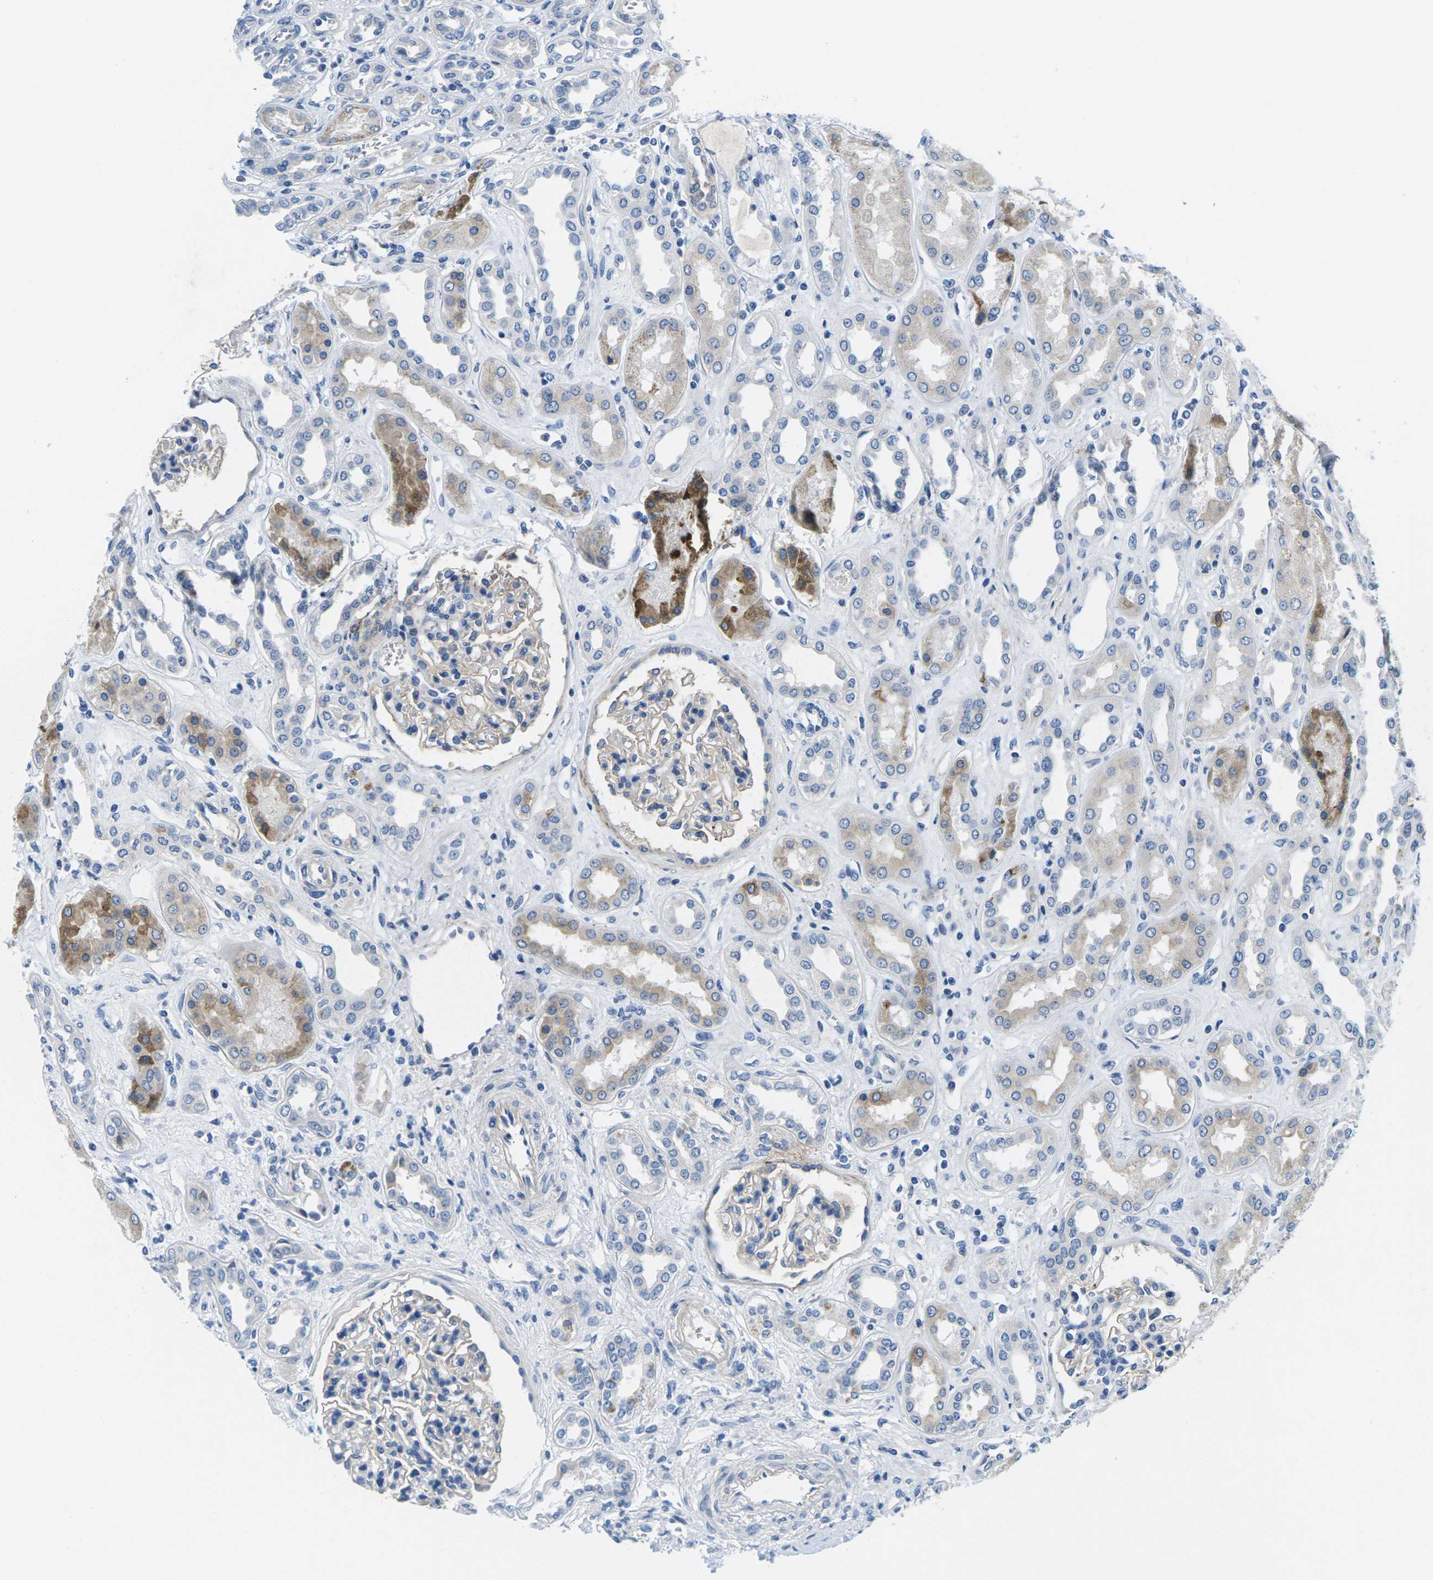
{"staining": {"intensity": "negative", "quantity": "none", "location": "none"}, "tissue": "kidney", "cell_type": "Cells in glomeruli", "image_type": "normal", "snomed": [{"axis": "morphology", "description": "Normal tissue, NOS"}, {"axis": "topography", "description": "Kidney"}], "caption": "A high-resolution photomicrograph shows IHC staining of unremarkable kidney, which demonstrates no significant staining in cells in glomeruli. (Stains: DAB IHC with hematoxylin counter stain, Microscopy: brightfield microscopy at high magnification).", "gene": "TSPAN2", "patient": {"sex": "male", "age": 59}}